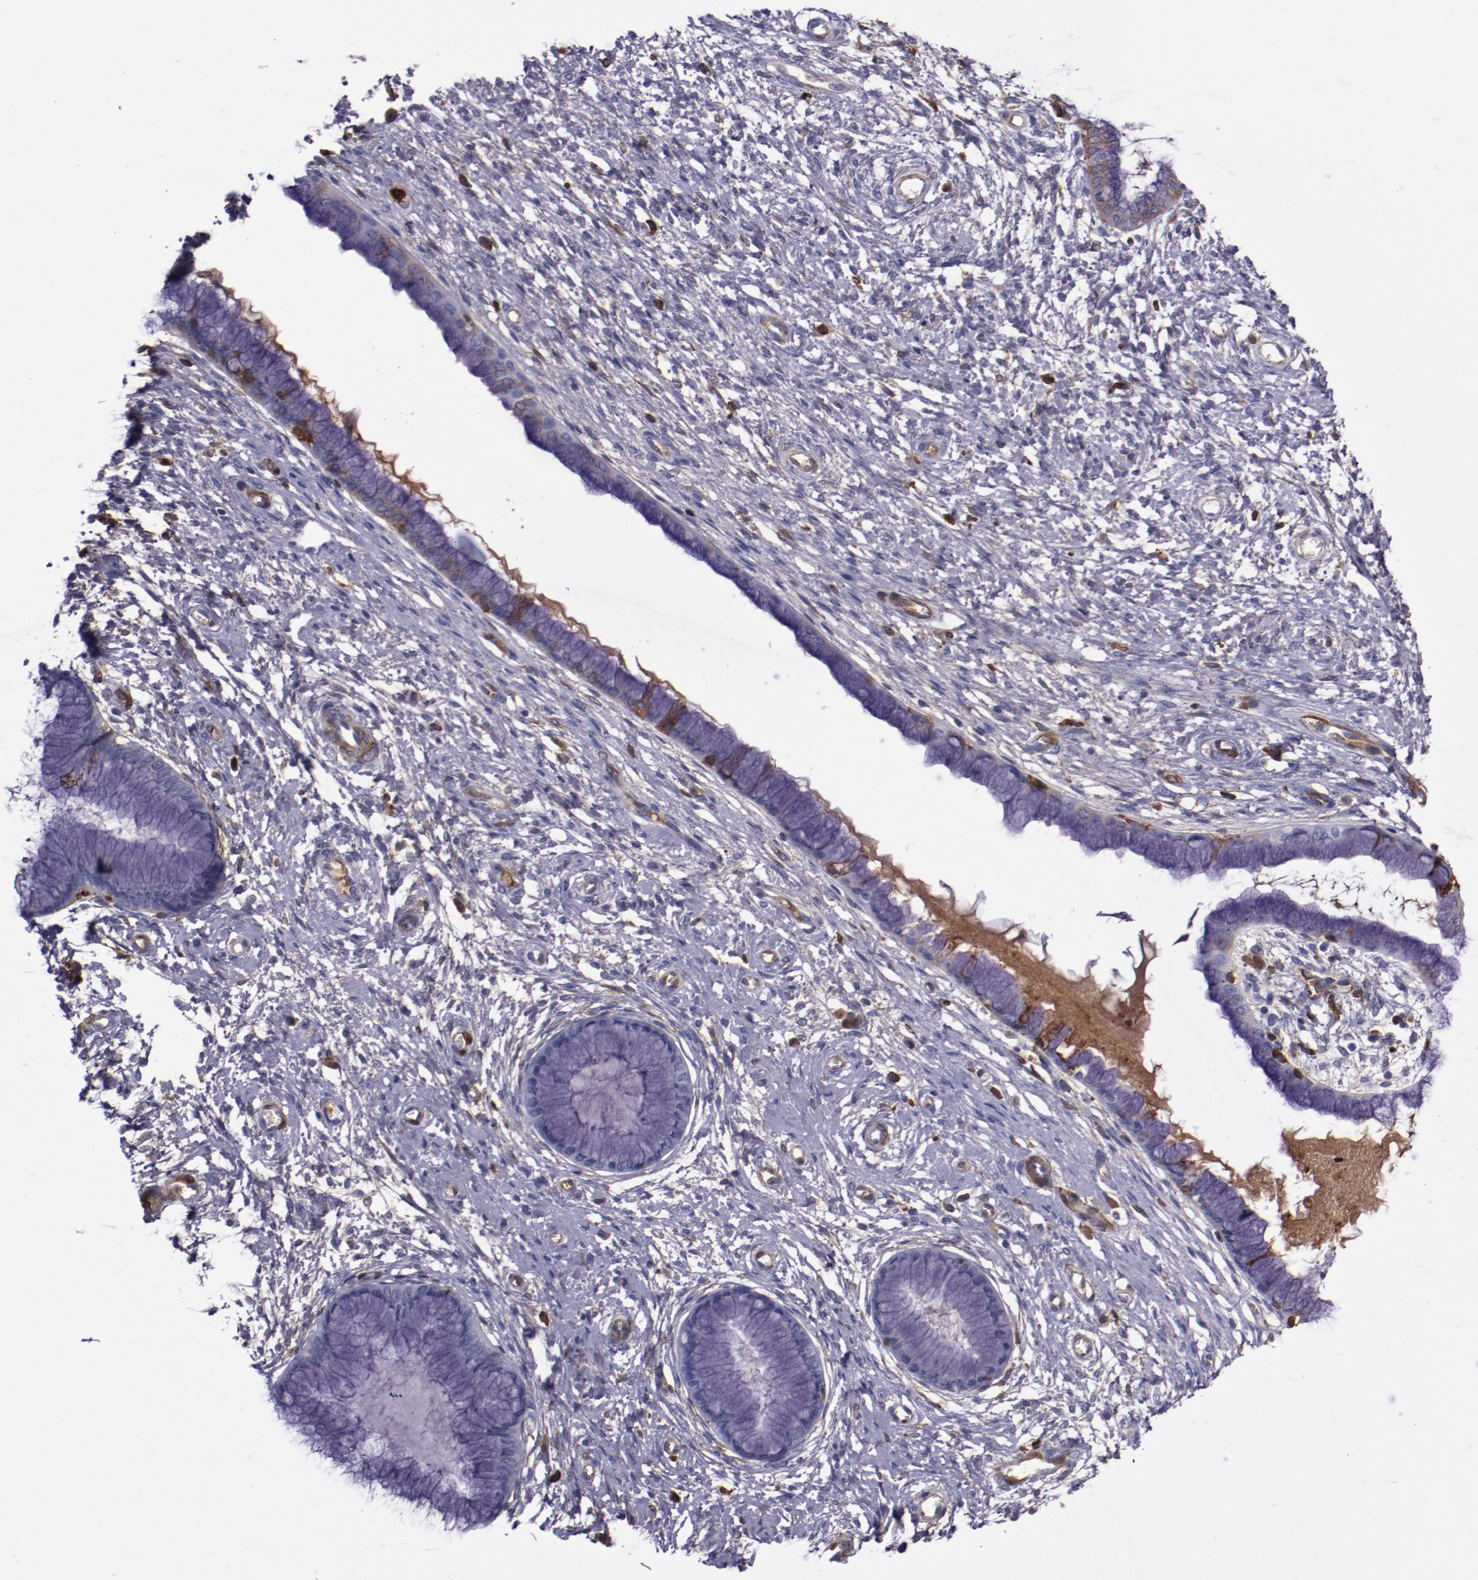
{"staining": {"intensity": "weak", "quantity": "<25%", "location": "cytoplasmic/membranous"}, "tissue": "cervix", "cell_type": "Glandular cells", "image_type": "normal", "snomed": [{"axis": "morphology", "description": "Normal tissue, NOS"}, {"axis": "topography", "description": "Cervix"}], "caption": "DAB immunohistochemical staining of unremarkable cervix exhibits no significant positivity in glandular cells. The staining is performed using DAB (3,3'-diaminobenzidine) brown chromogen with nuclei counter-stained in using hematoxylin.", "gene": "APOH", "patient": {"sex": "female", "age": 55}}